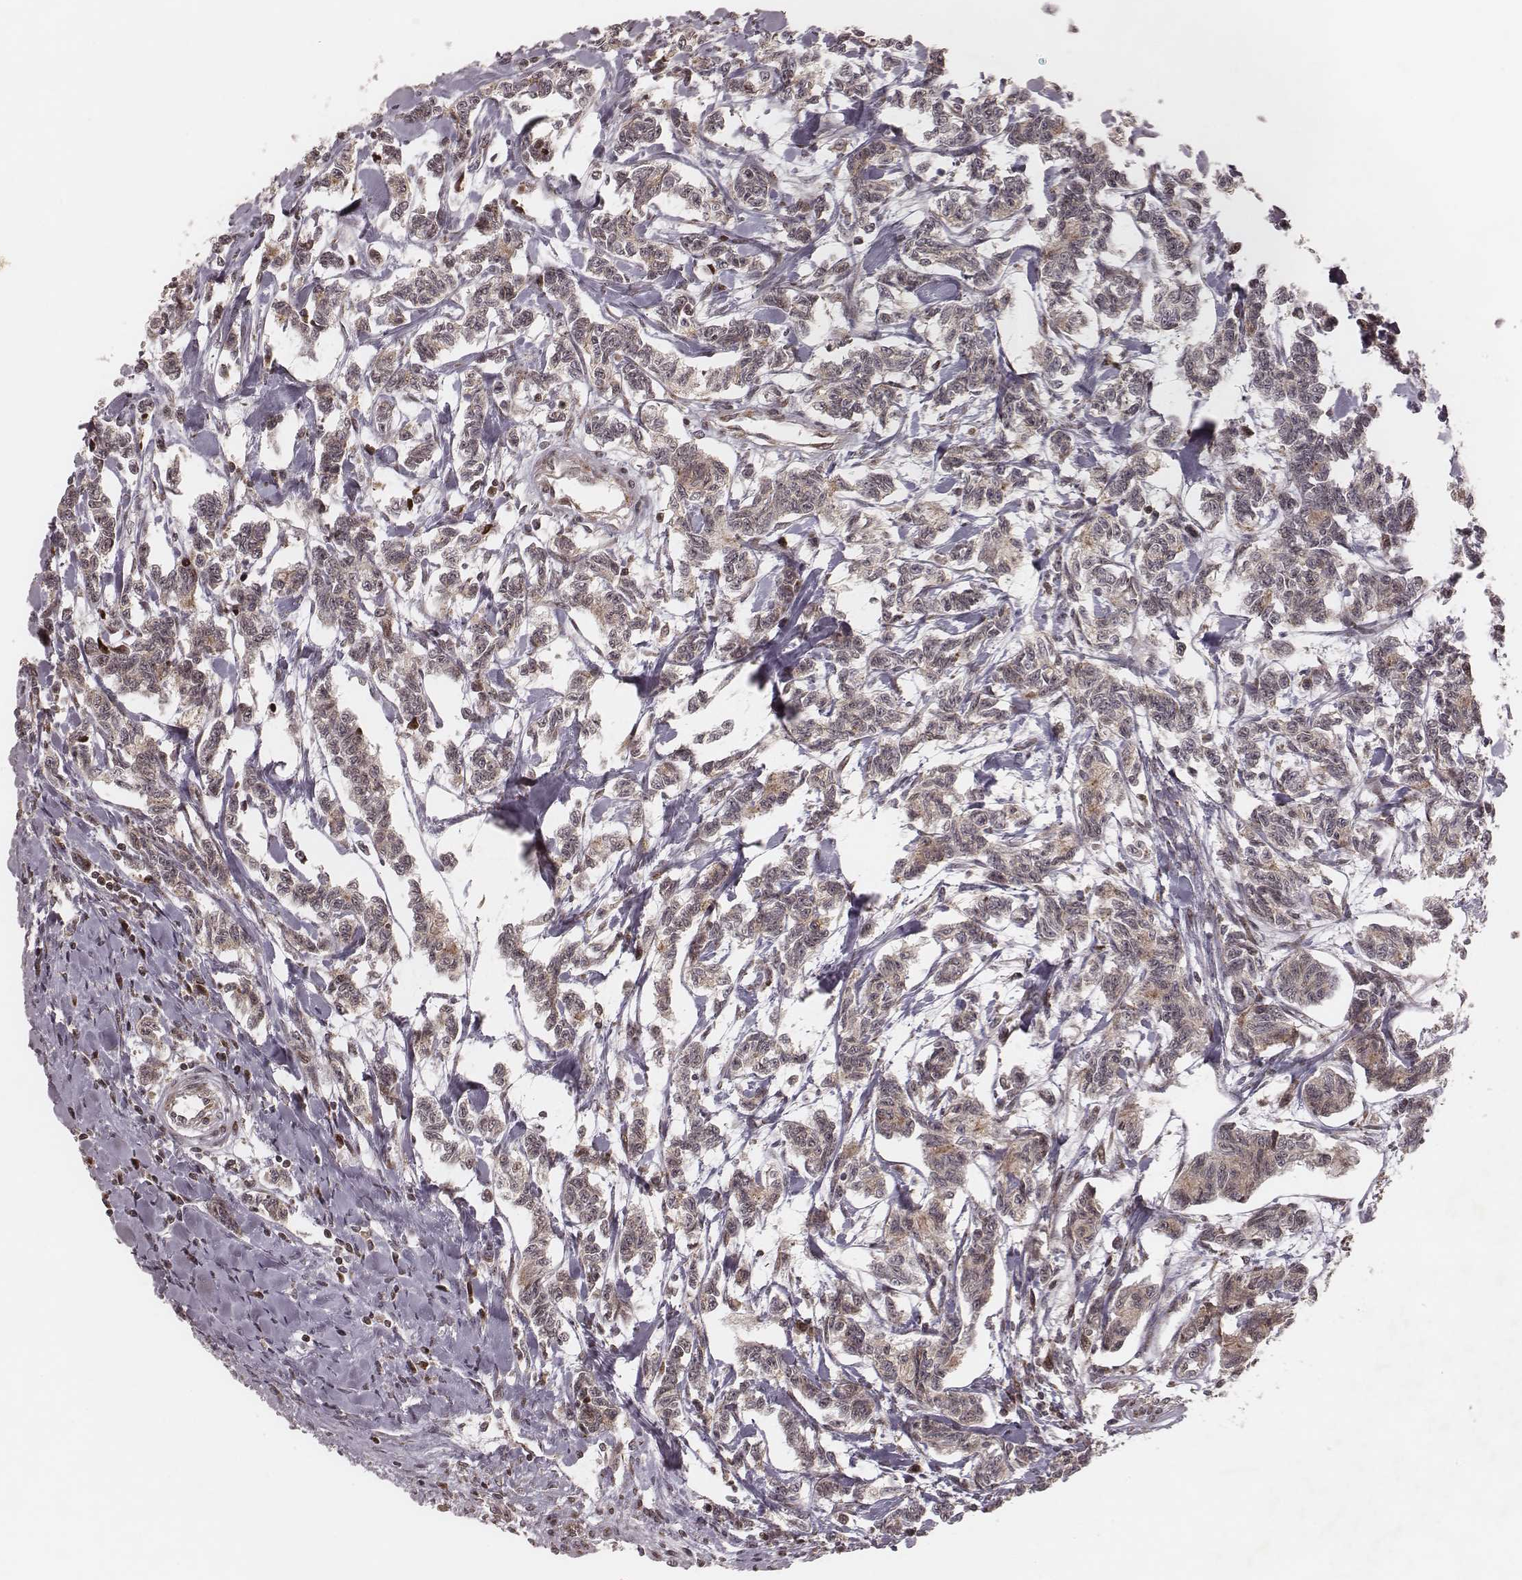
{"staining": {"intensity": "weak", "quantity": ">75%", "location": "cytoplasmic/membranous"}, "tissue": "carcinoid", "cell_type": "Tumor cells", "image_type": "cancer", "snomed": [{"axis": "morphology", "description": "Carcinoid, malignant, NOS"}, {"axis": "topography", "description": "Kidney"}], "caption": "Protein expression analysis of human carcinoid (malignant) reveals weak cytoplasmic/membranous positivity in approximately >75% of tumor cells.", "gene": "MYO19", "patient": {"sex": "female", "age": 41}}